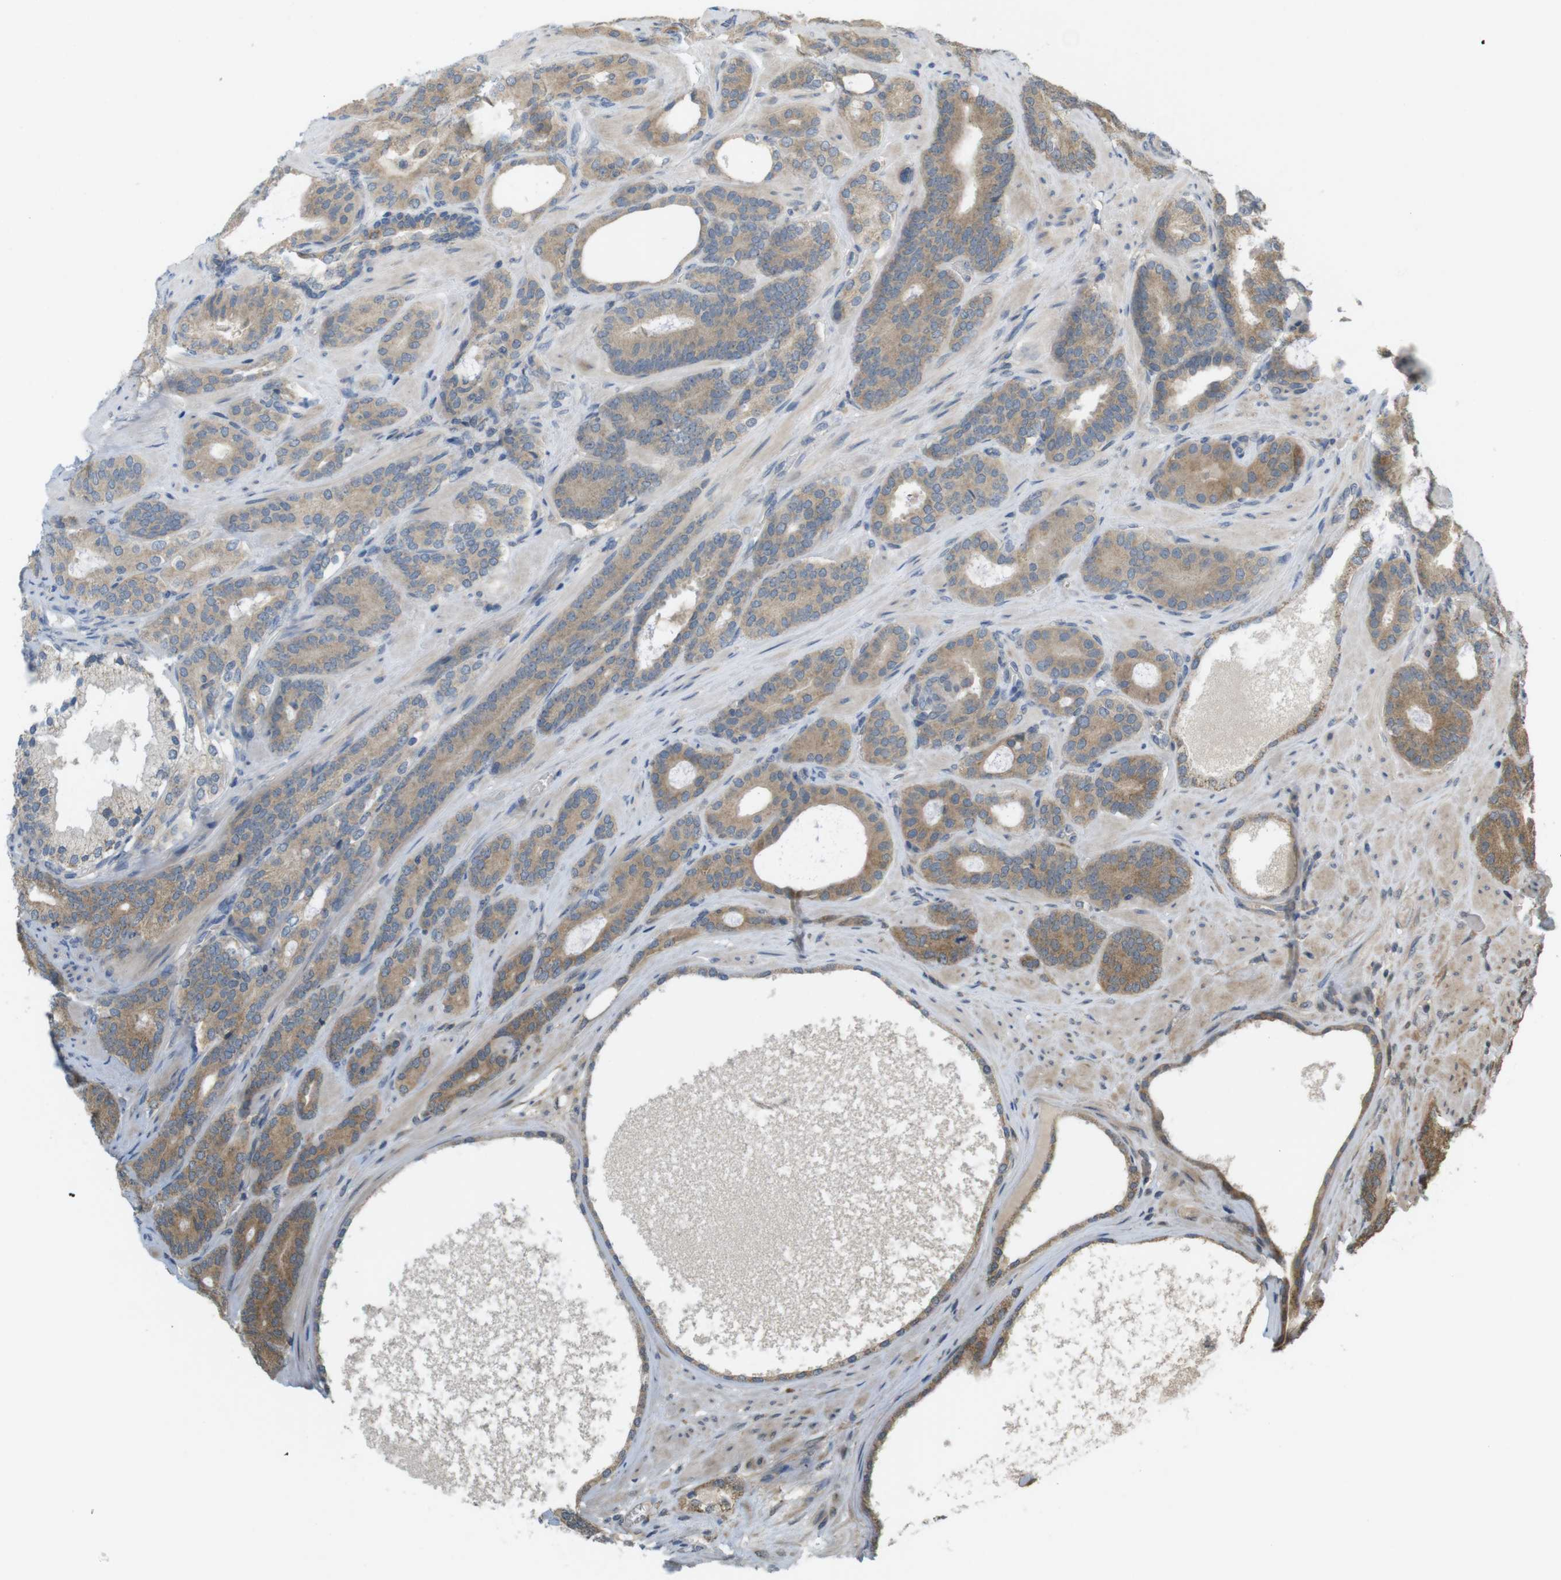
{"staining": {"intensity": "moderate", "quantity": ">75%", "location": "cytoplasmic/membranous"}, "tissue": "prostate cancer", "cell_type": "Tumor cells", "image_type": "cancer", "snomed": [{"axis": "morphology", "description": "Adenocarcinoma, Low grade"}, {"axis": "topography", "description": "Prostate"}], "caption": "Low-grade adenocarcinoma (prostate) stained with a protein marker displays moderate staining in tumor cells.", "gene": "RNF130", "patient": {"sex": "male", "age": 63}}